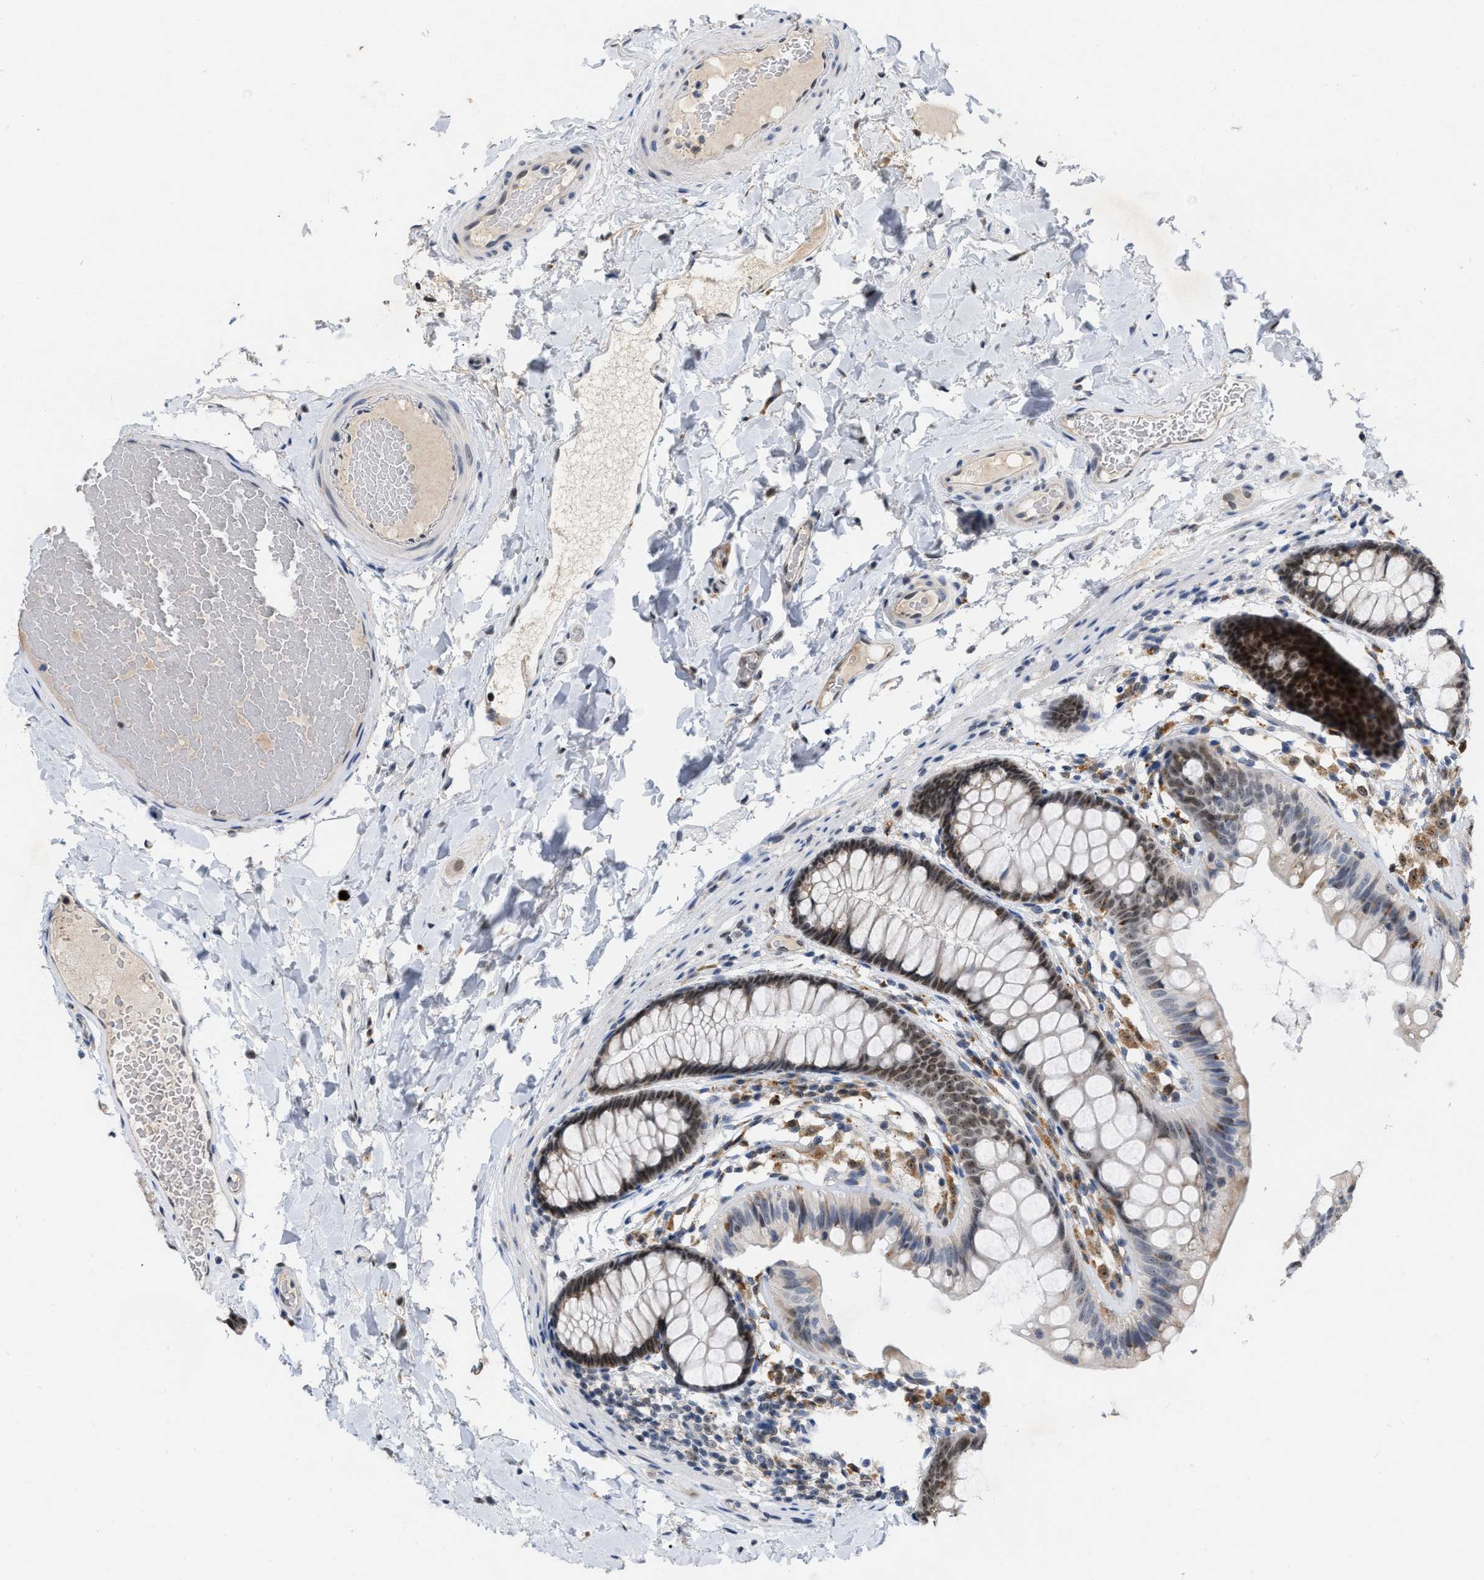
{"staining": {"intensity": "moderate", "quantity": "25%-75%", "location": "nuclear"}, "tissue": "colon", "cell_type": "Endothelial cells", "image_type": "normal", "snomed": [{"axis": "morphology", "description": "Normal tissue, NOS"}, {"axis": "topography", "description": "Colon"}], "caption": "The immunohistochemical stain highlights moderate nuclear staining in endothelial cells of benign colon. The staining is performed using DAB (3,3'-diaminobenzidine) brown chromogen to label protein expression. The nuclei are counter-stained blue using hematoxylin.", "gene": "ELAC2", "patient": {"sex": "female", "age": 56}}